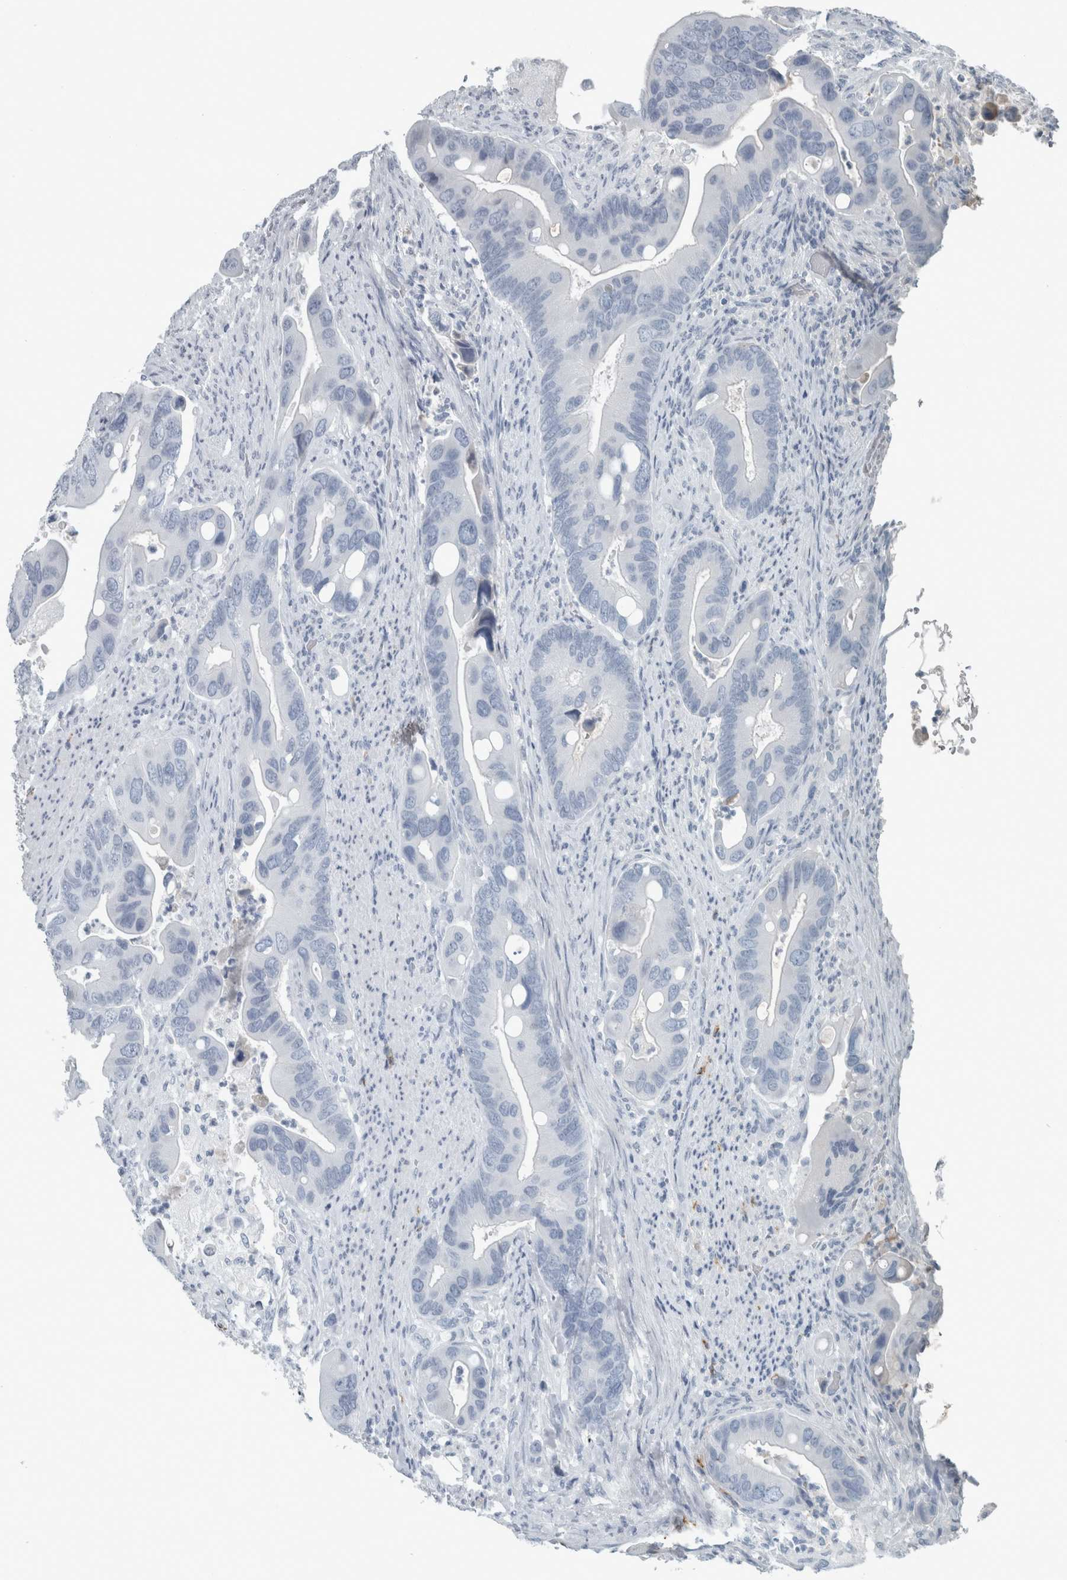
{"staining": {"intensity": "negative", "quantity": "none", "location": "none"}, "tissue": "colorectal cancer", "cell_type": "Tumor cells", "image_type": "cancer", "snomed": [{"axis": "morphology", "description": "Adenocarcinoma, NOS"}, {"axis": "topography", "description": "Rectum"}], "caption": "The IHC image has no significant staining in tumor cells of colorectal cancer tissue.", "gene": "CHL1", "patient": {"sex": "female", "age": 57}}